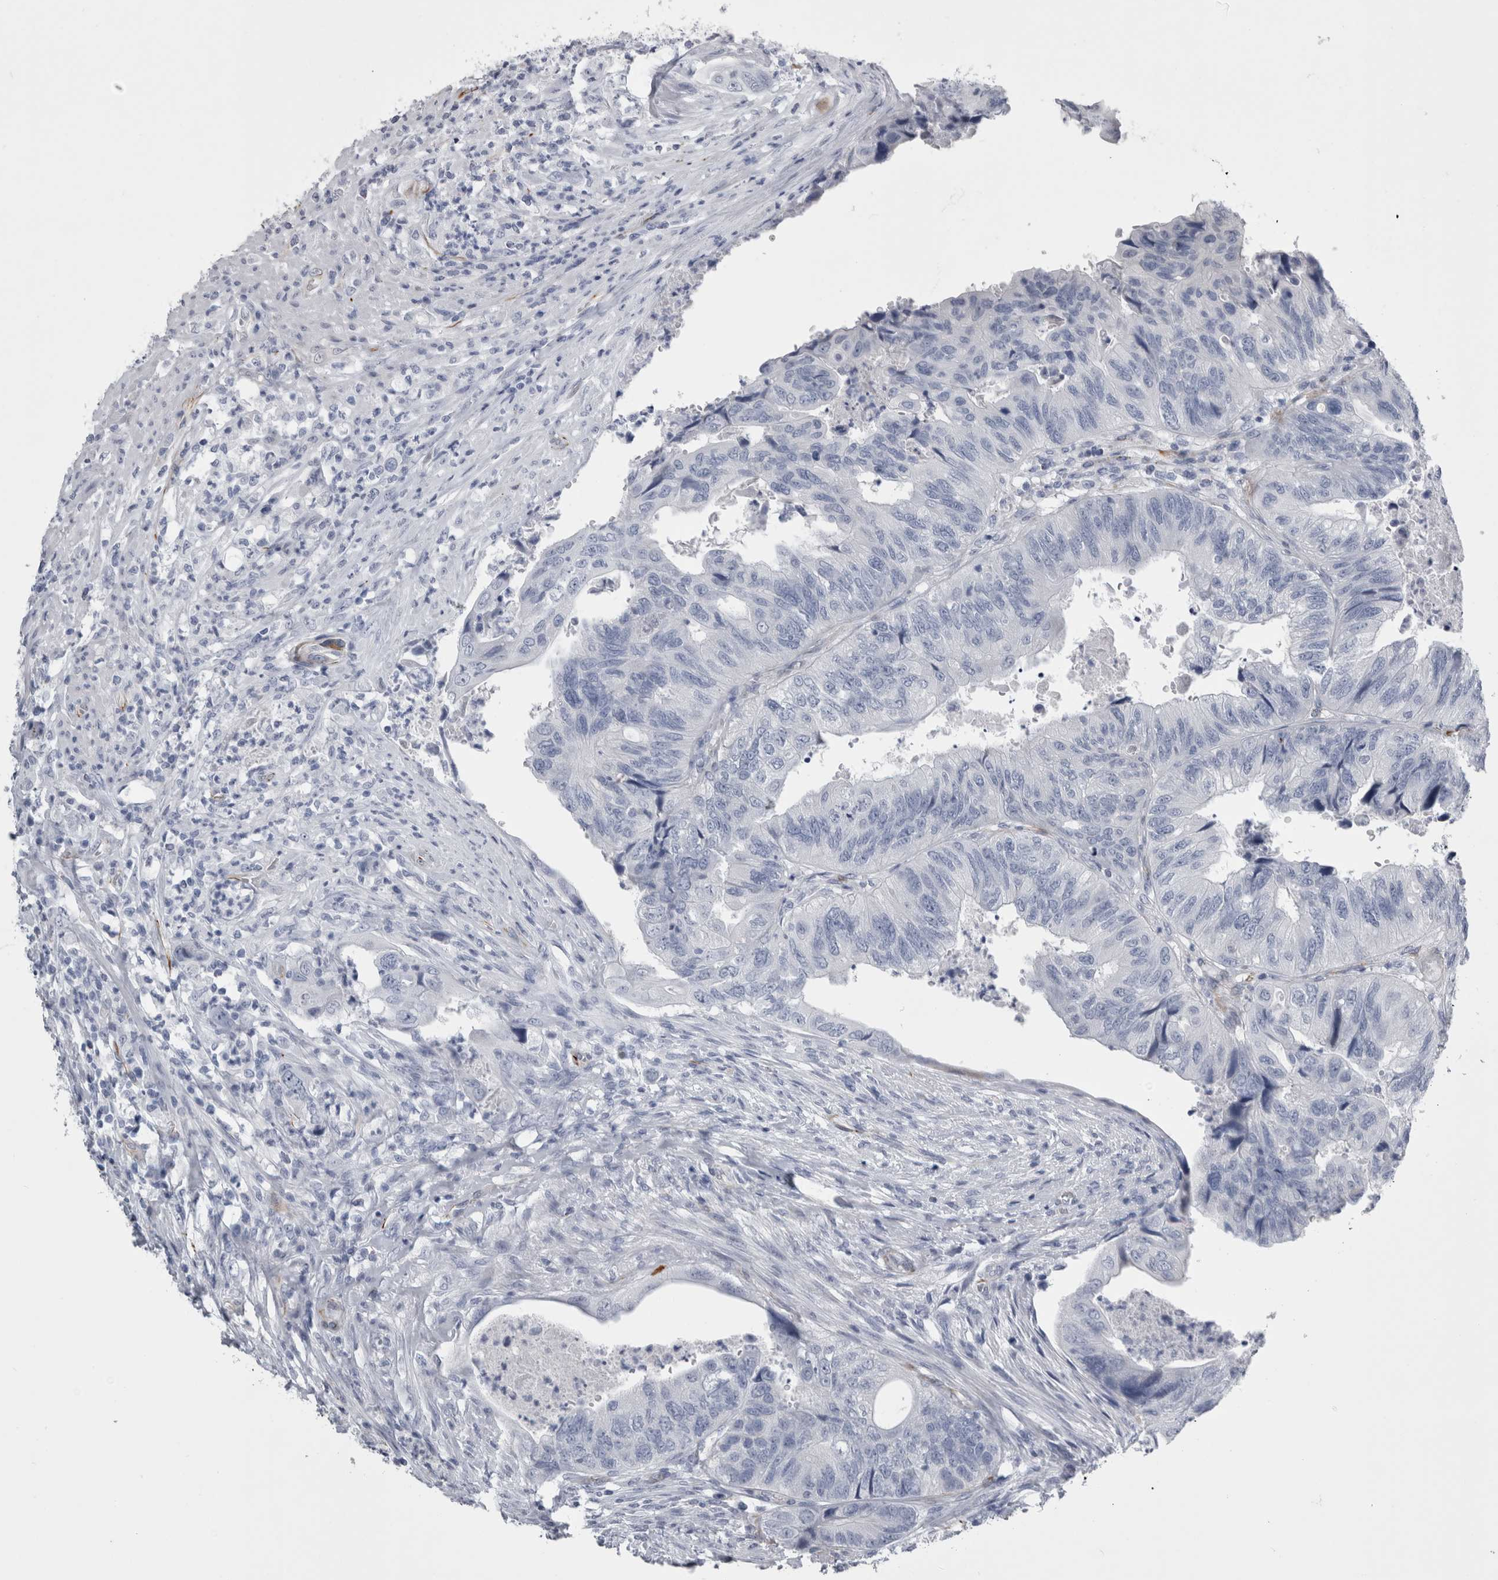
{"staining": {"intensity": "negative", "quantity": "none", "location": "none"}, "tissue": "colorectal cancer", "cell_type": "Tumor cells", "image_type": "cancer", "snomed": [{"axis": "morphology", "description": "Adenocarcinoma, NOS"}, {"axis": "topography", "description": "Rectum"}], "caption": "Image shows no protein positivity in tumor cells of colorectal adenocarcinoma tissue.", "gene": "VWDE", "patient": {"sex": "male", "age": 63}}